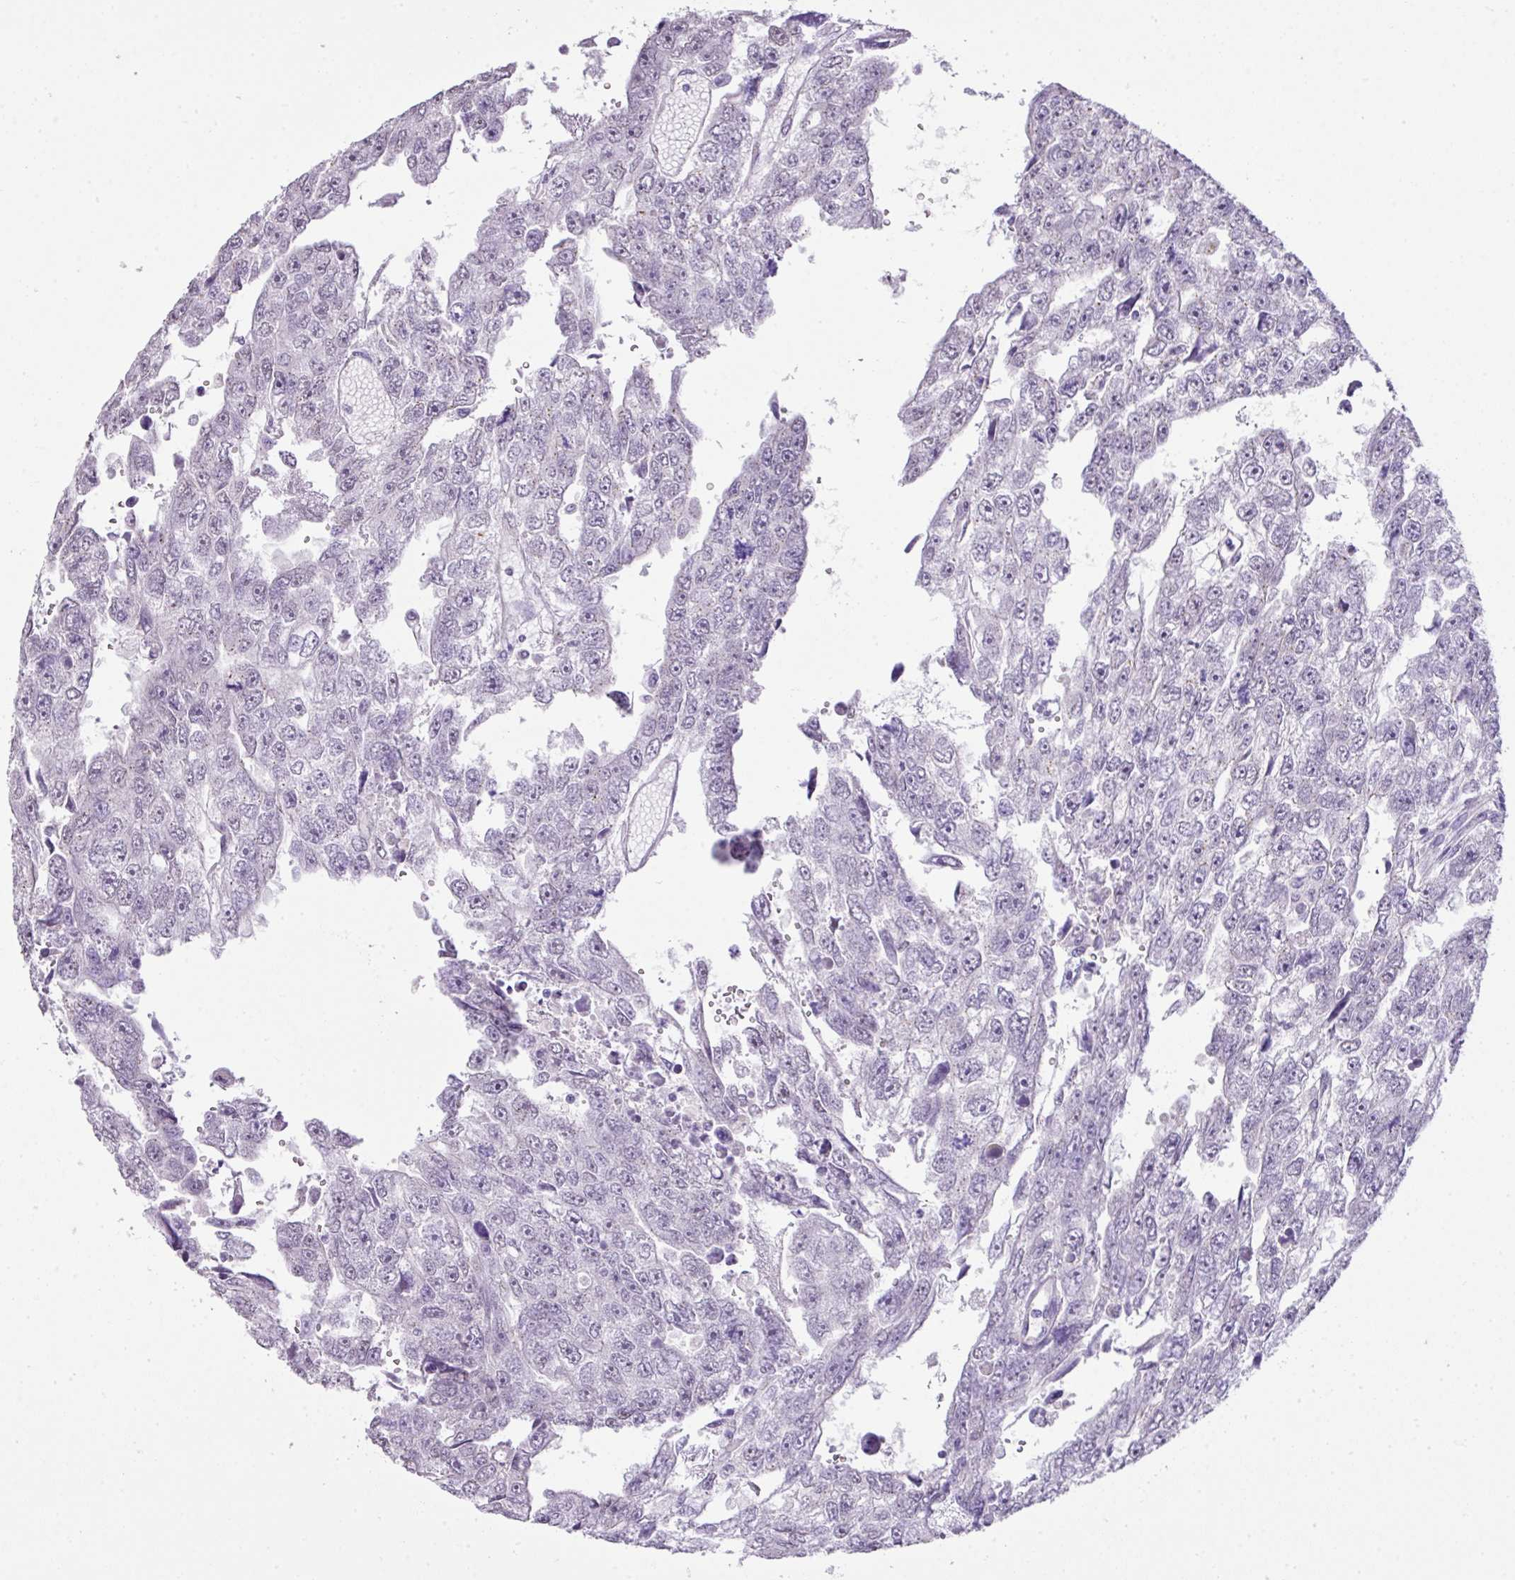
{"staining": {"intensity": "negative", "quantity": "none", "location": "none"}, "tissue": "testis cancer", "cell_type": "Tumor cells", "image_type": "cancer", "snomed": [{"axis": "morphology", "description": "Carcinoma, Embryonal, NOS"}, {"axis": "topography", "description": "Testis"}], "caption": "IHC of human embryonal carcinoma (testis) exhibits no expression in tumor cells. Nuclei are stained in blue.", "gene": "DIP2A", "patient": {"sex": "male", "age": 20}}